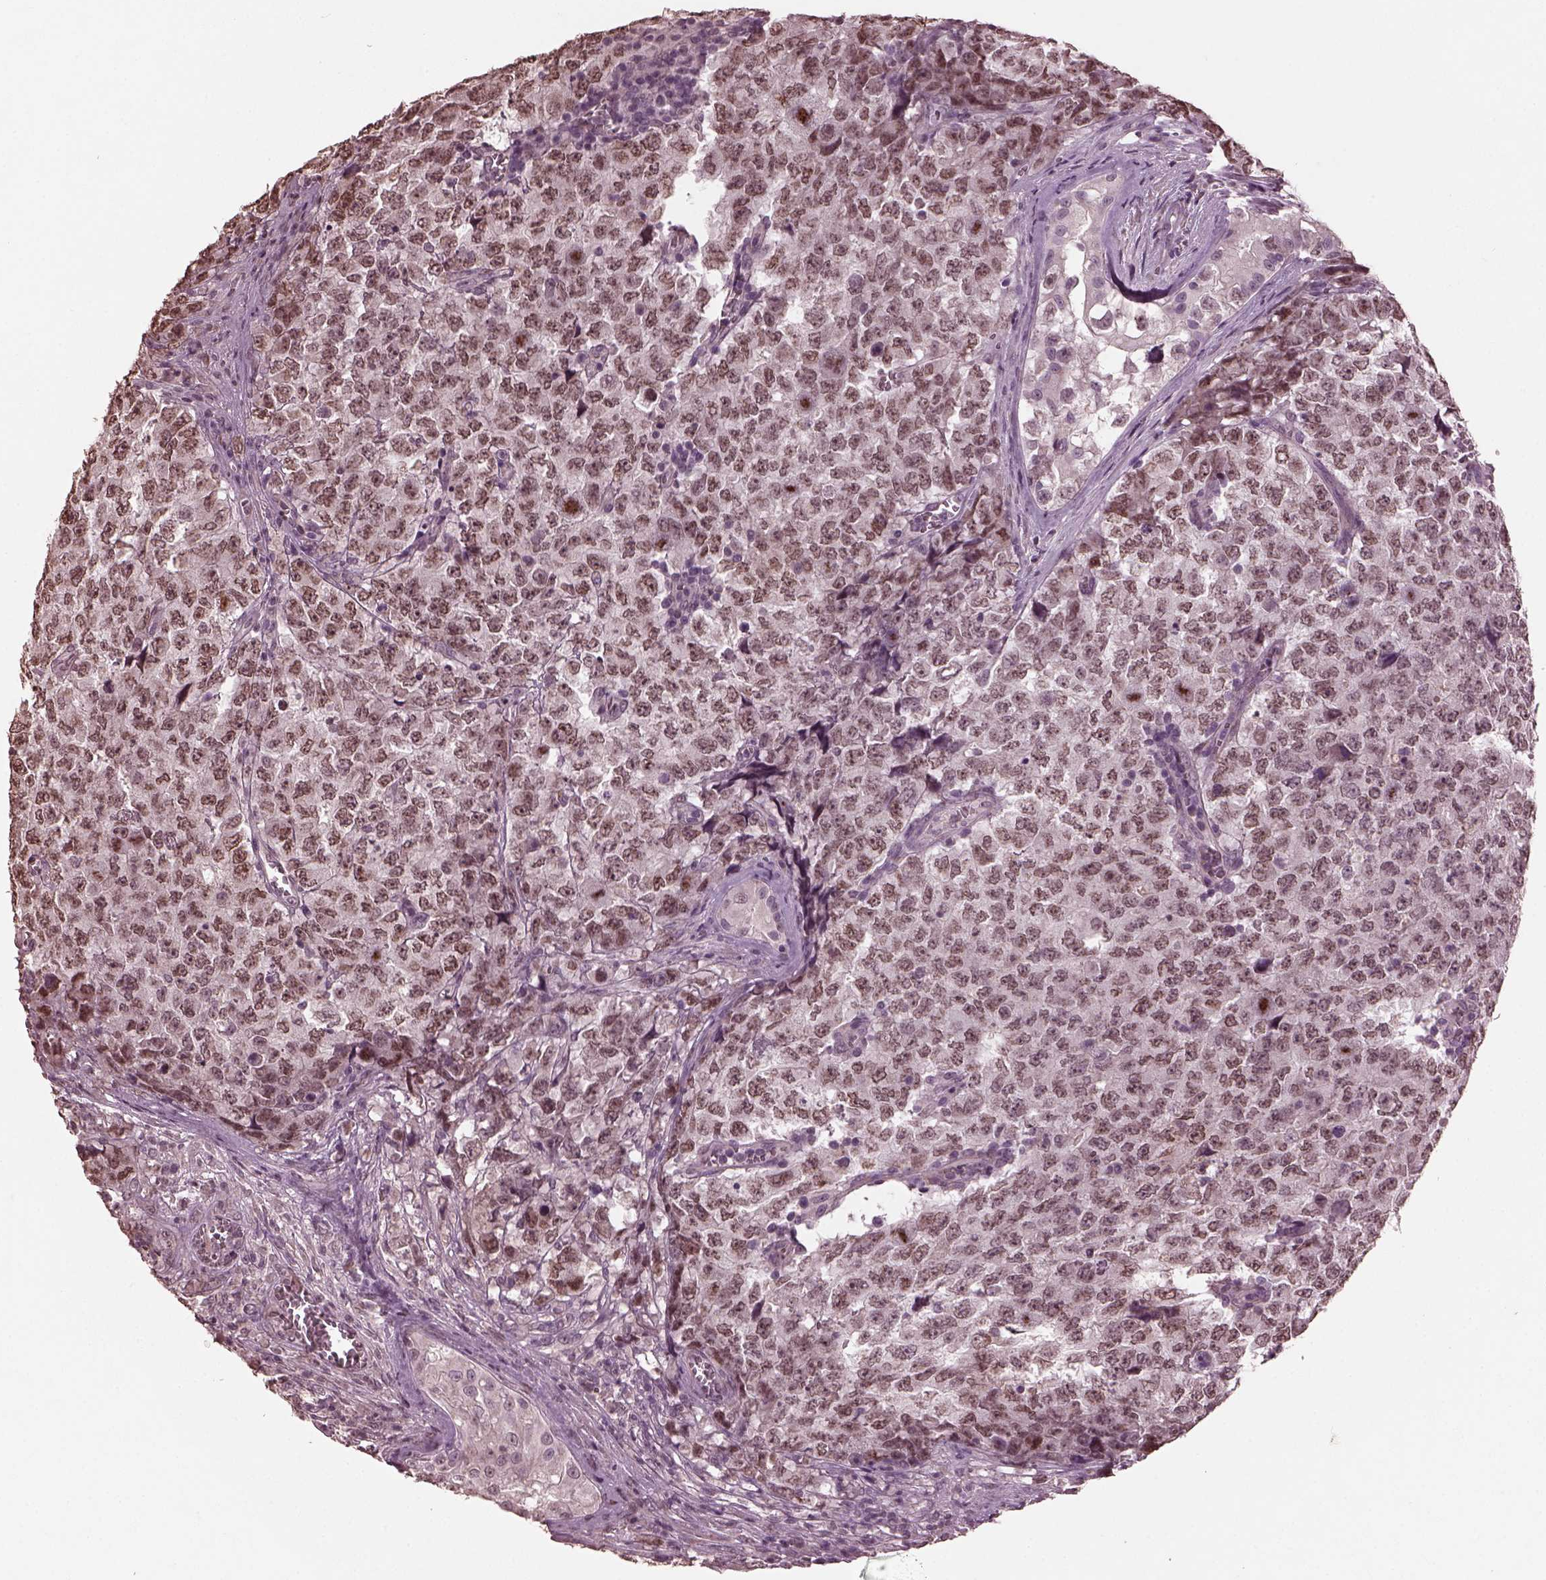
{"staining": {"intensity": "weak", "quantity": ">75%", "location": "nuclear"}, "tissue": "testis cancer", "cell_type": "Tumor cells", "image_type": "cancer", "snomed": [{"axis": "morphology", "description": "Carcinoma, Embryonal, NOS"}, {"axis": "topography", "description": "Testis"}], "caption": "Approximately >75% of tumor cells in human embryonal carcinoma (testis) demonstrate weak nuclear protein staining as visualized by brown immunohistochemical staining.", "gene": "IL18RAP", "patient": {"sex": "male", "age": 23}}